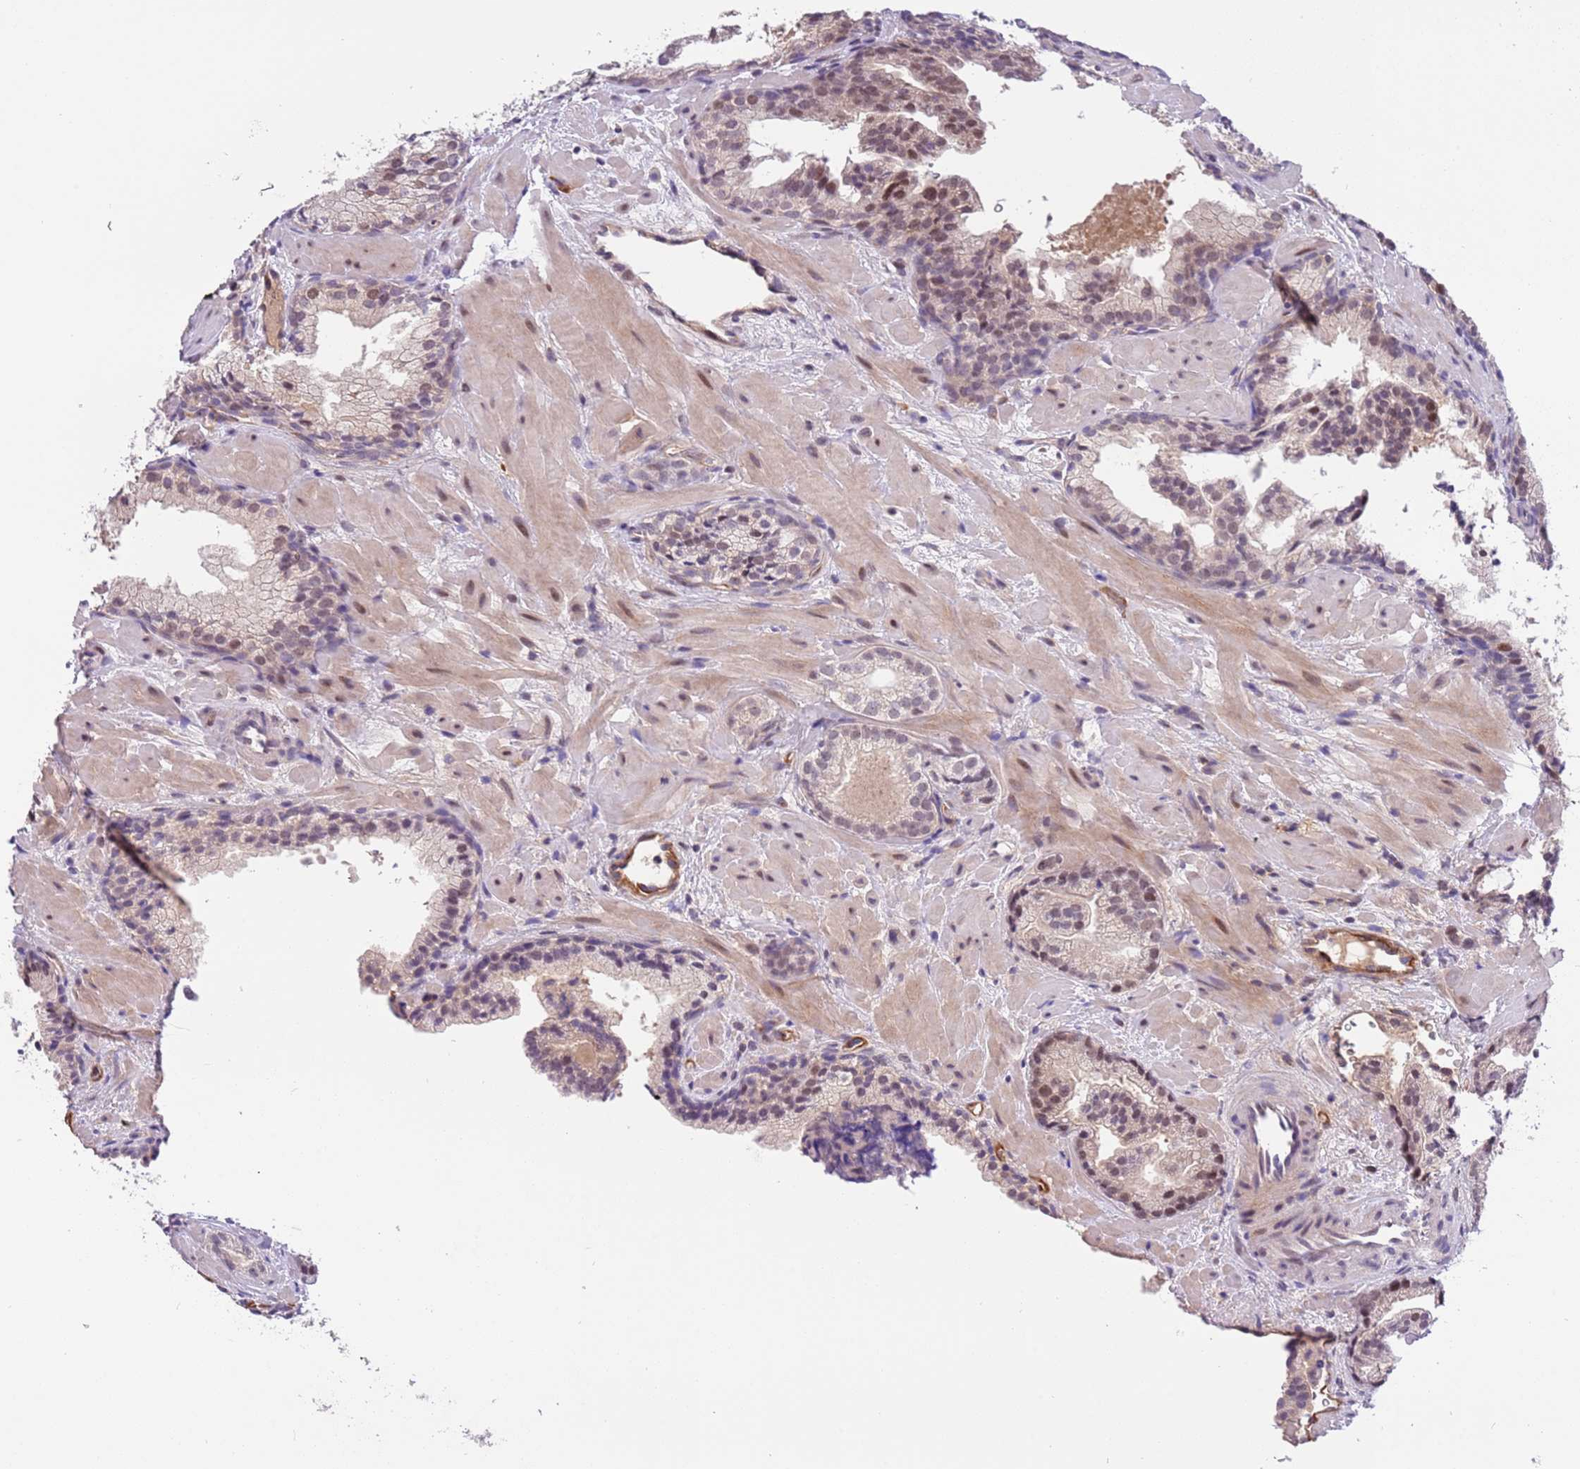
{"staining": {"intensity": "moderate", "quantity": "<25%", "location": "nuclear"}, "tissue": "prostate cancer", "cell_type": "Tumor cells", "image_type": "cancer", "snomed": [{"axis": "morphology", "description": "Adenocarcinoma, High grade"}, {"axis": "topography", "description": "Prostate"}], "caption": "Immunohistochemical staining of human adenocarcinoma (high-grade) (prostate) demonstrates moderate nuclear protein positivity in approximately <25% of tumor cells.", "gene": "MAGEF1", "patient": {"sex": "male", "age": 60}}